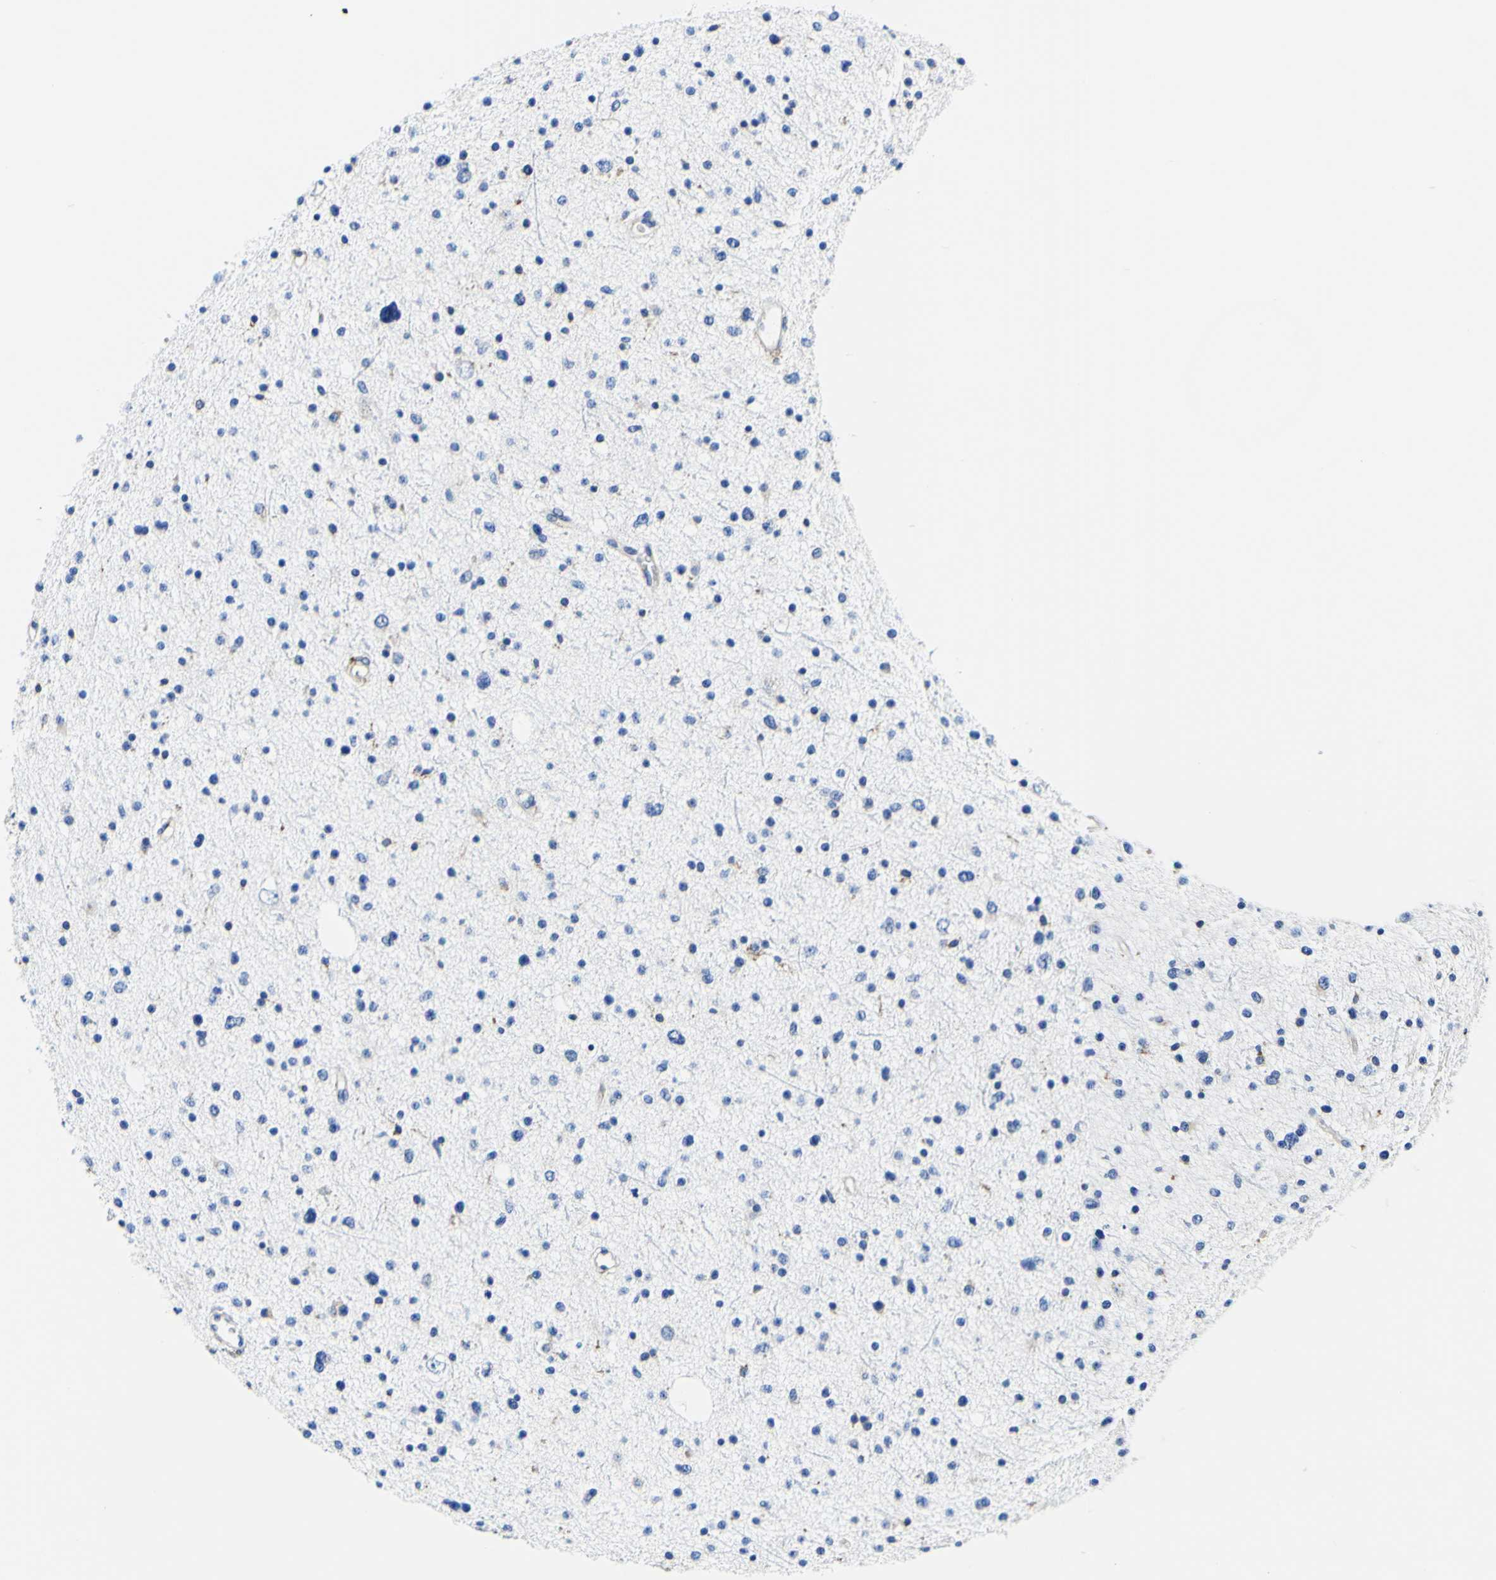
{"staining": {"intensity": "negative", "quantity": "none", "location": "none"}, "tissue": "glioma", "cell_type": "Tumor cells", "image_type": "cancer", "snomed": [{"axis": "morphology", "description": "Glioma, malignant, Low grade"}, {"axis": "topography", "description": "Brain"}], "caption": "A histopathology image of human malignant low-grade glioma is negative for staining in tumor cells.", "gene": "P4HB", "patient": {"sex": "female", "age": 37}}